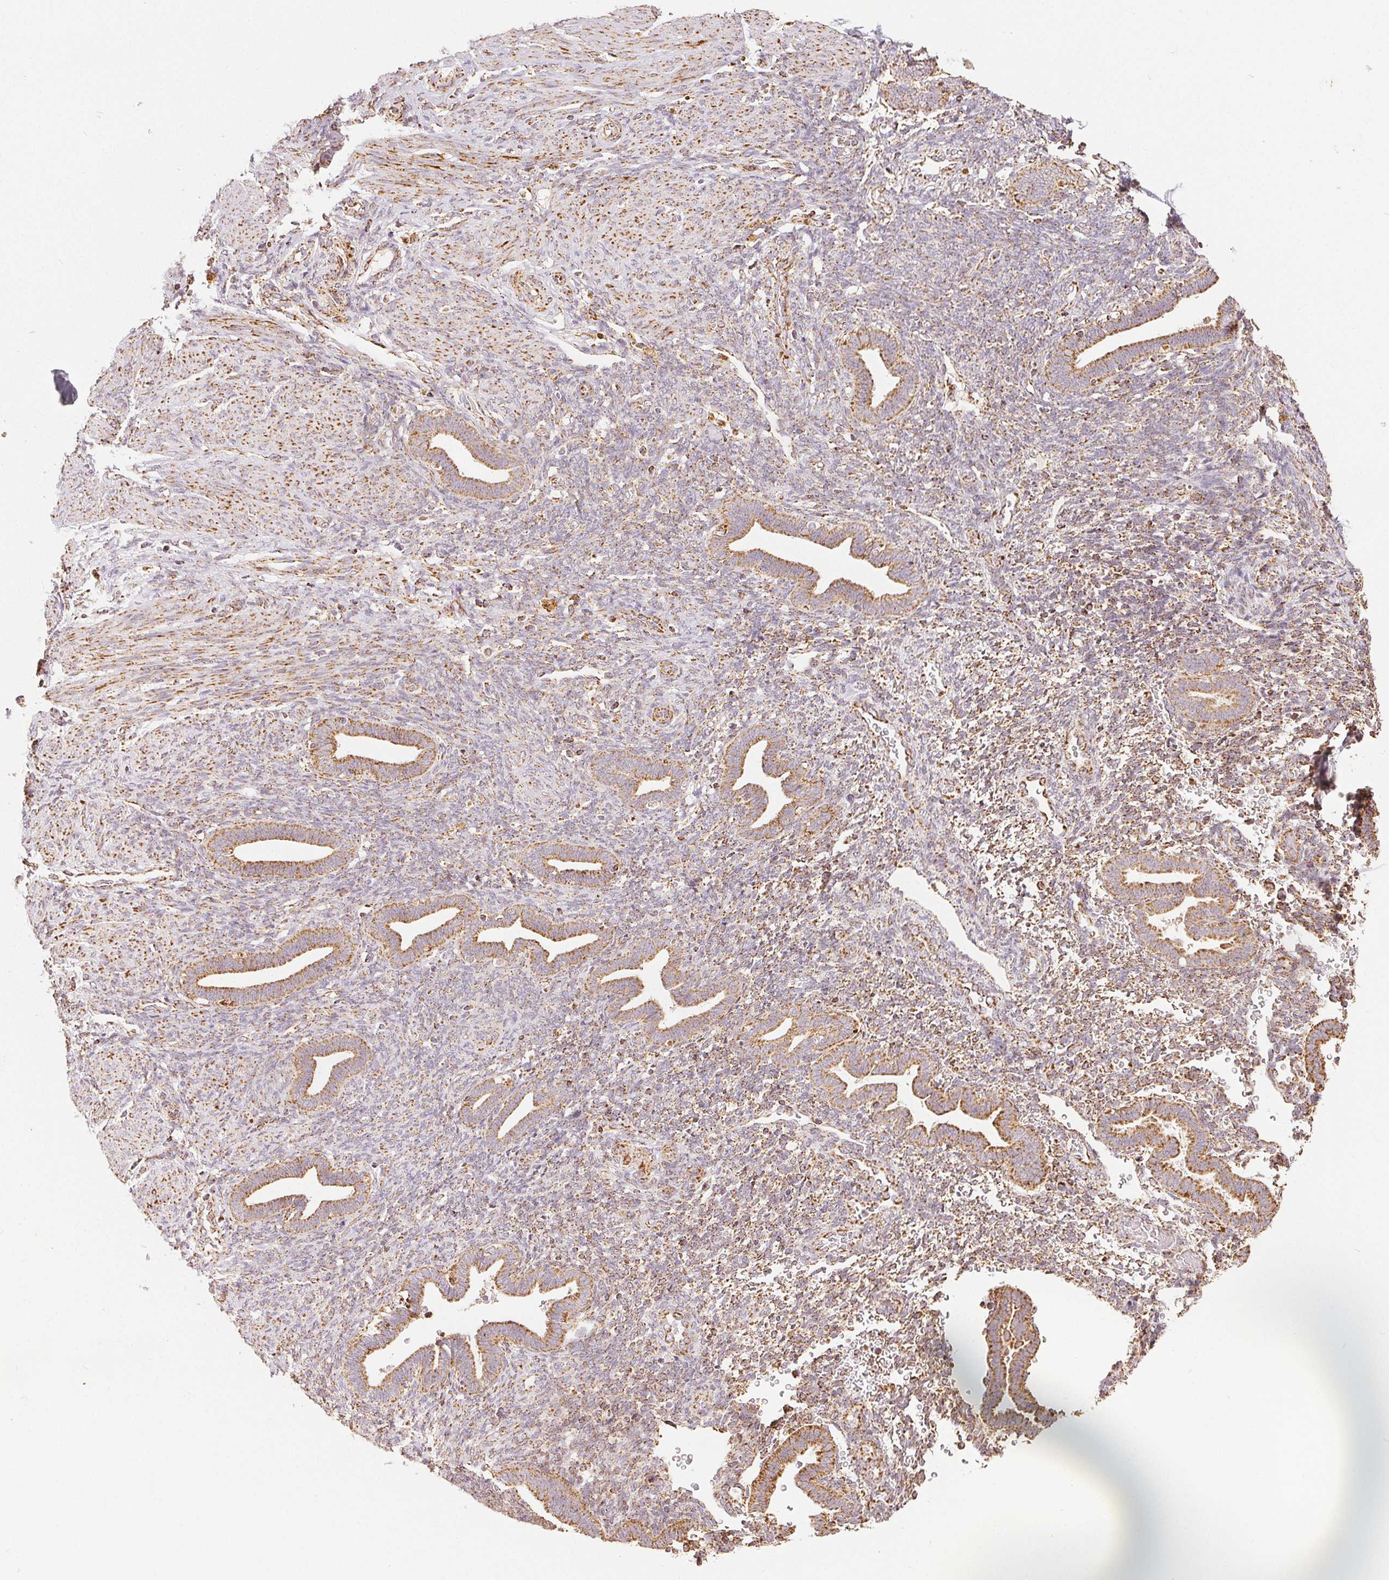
{"staining": {"intensity": "moderate", "quantity": "25%-75%", "location": "cytoplasmic/membranous"}, "tissue": "endometrium", "cell_type": "Cells in endometrial stroma", "image_type": "normal", "snomed": [{"axis": "morphology", "description": "Normal tissue, NOS"}, {"axis": "topography", "description": "Endometrium"}], "caption": "Immunohistochemistry staining of benign endometrium, which reveals medium levels of moderate cytoplasmic/membranous staining in approximately 25%-75% of cells in endometrial stroma indicating moderate cytoplasmic/membranous protein expression. The staining was performed using DAB (brown) for protein detection and nuclei were counterstained in hematoxylin (blue).", "gene": "SDHB", "patient": {"sex": "female", "age": 34}}